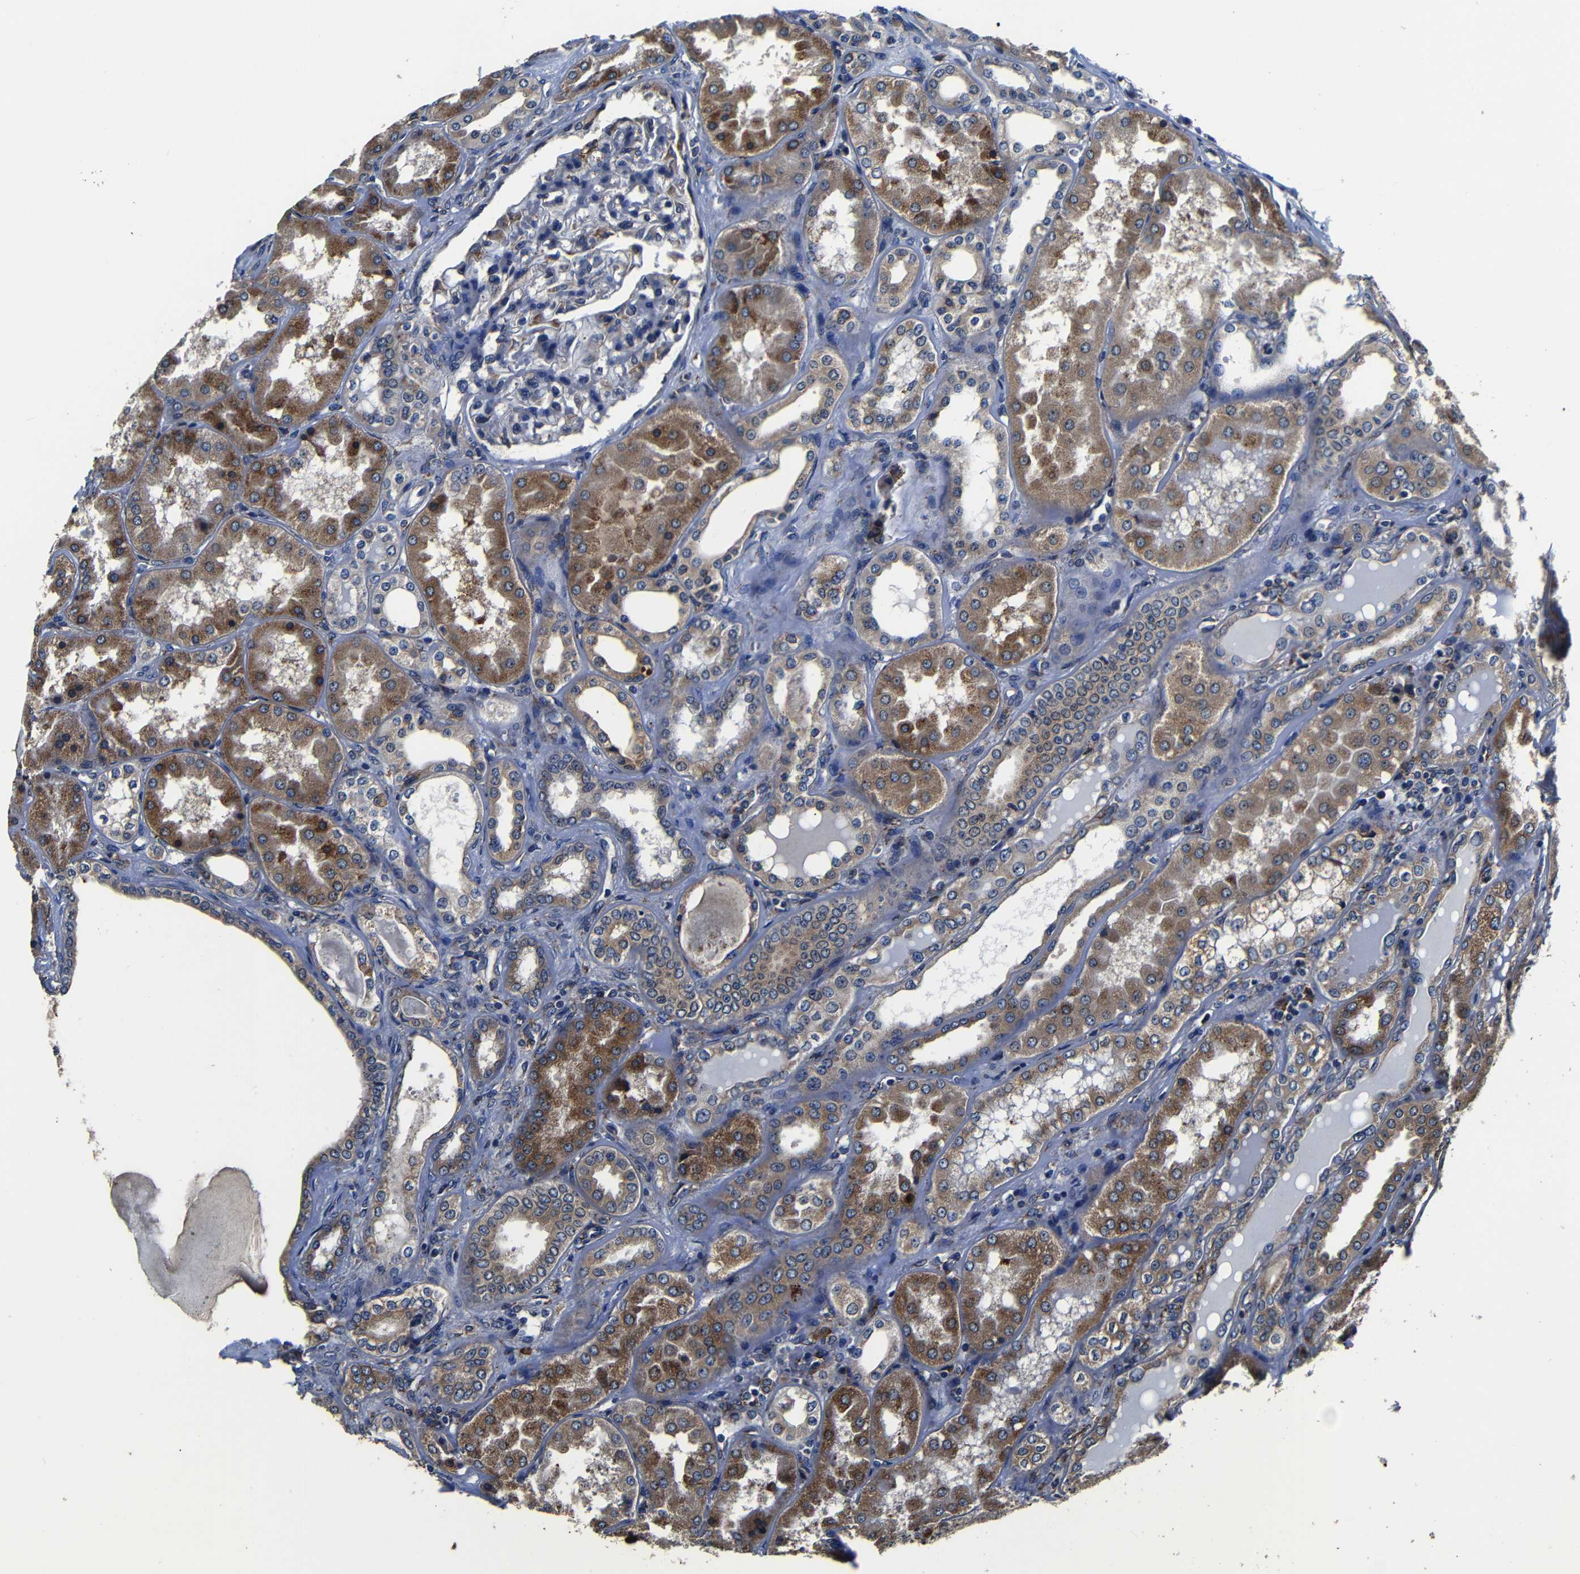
{"staining": {"intensity": "moderate", "quantity": "<25%", "location": "cytoplasmic/membranous"}, "tissue": "kidney", "cell_type": "Cells in glomeruli", "image_type": "normal", "snomed": [{"axis": "morphology", "description": "Normal tissue, NOS"}, {"axis": "topography", "description": "Kidney"}], "caption": "This micrograph shows immunohistochemistry (IHC) staining of unremarkable human kidney, with low moderate cytoplasmic/membranous staining in about <25% of cells in glomeruli.", "gene": "SCN9A", "patient": {"sex": "female", "age": 56}}